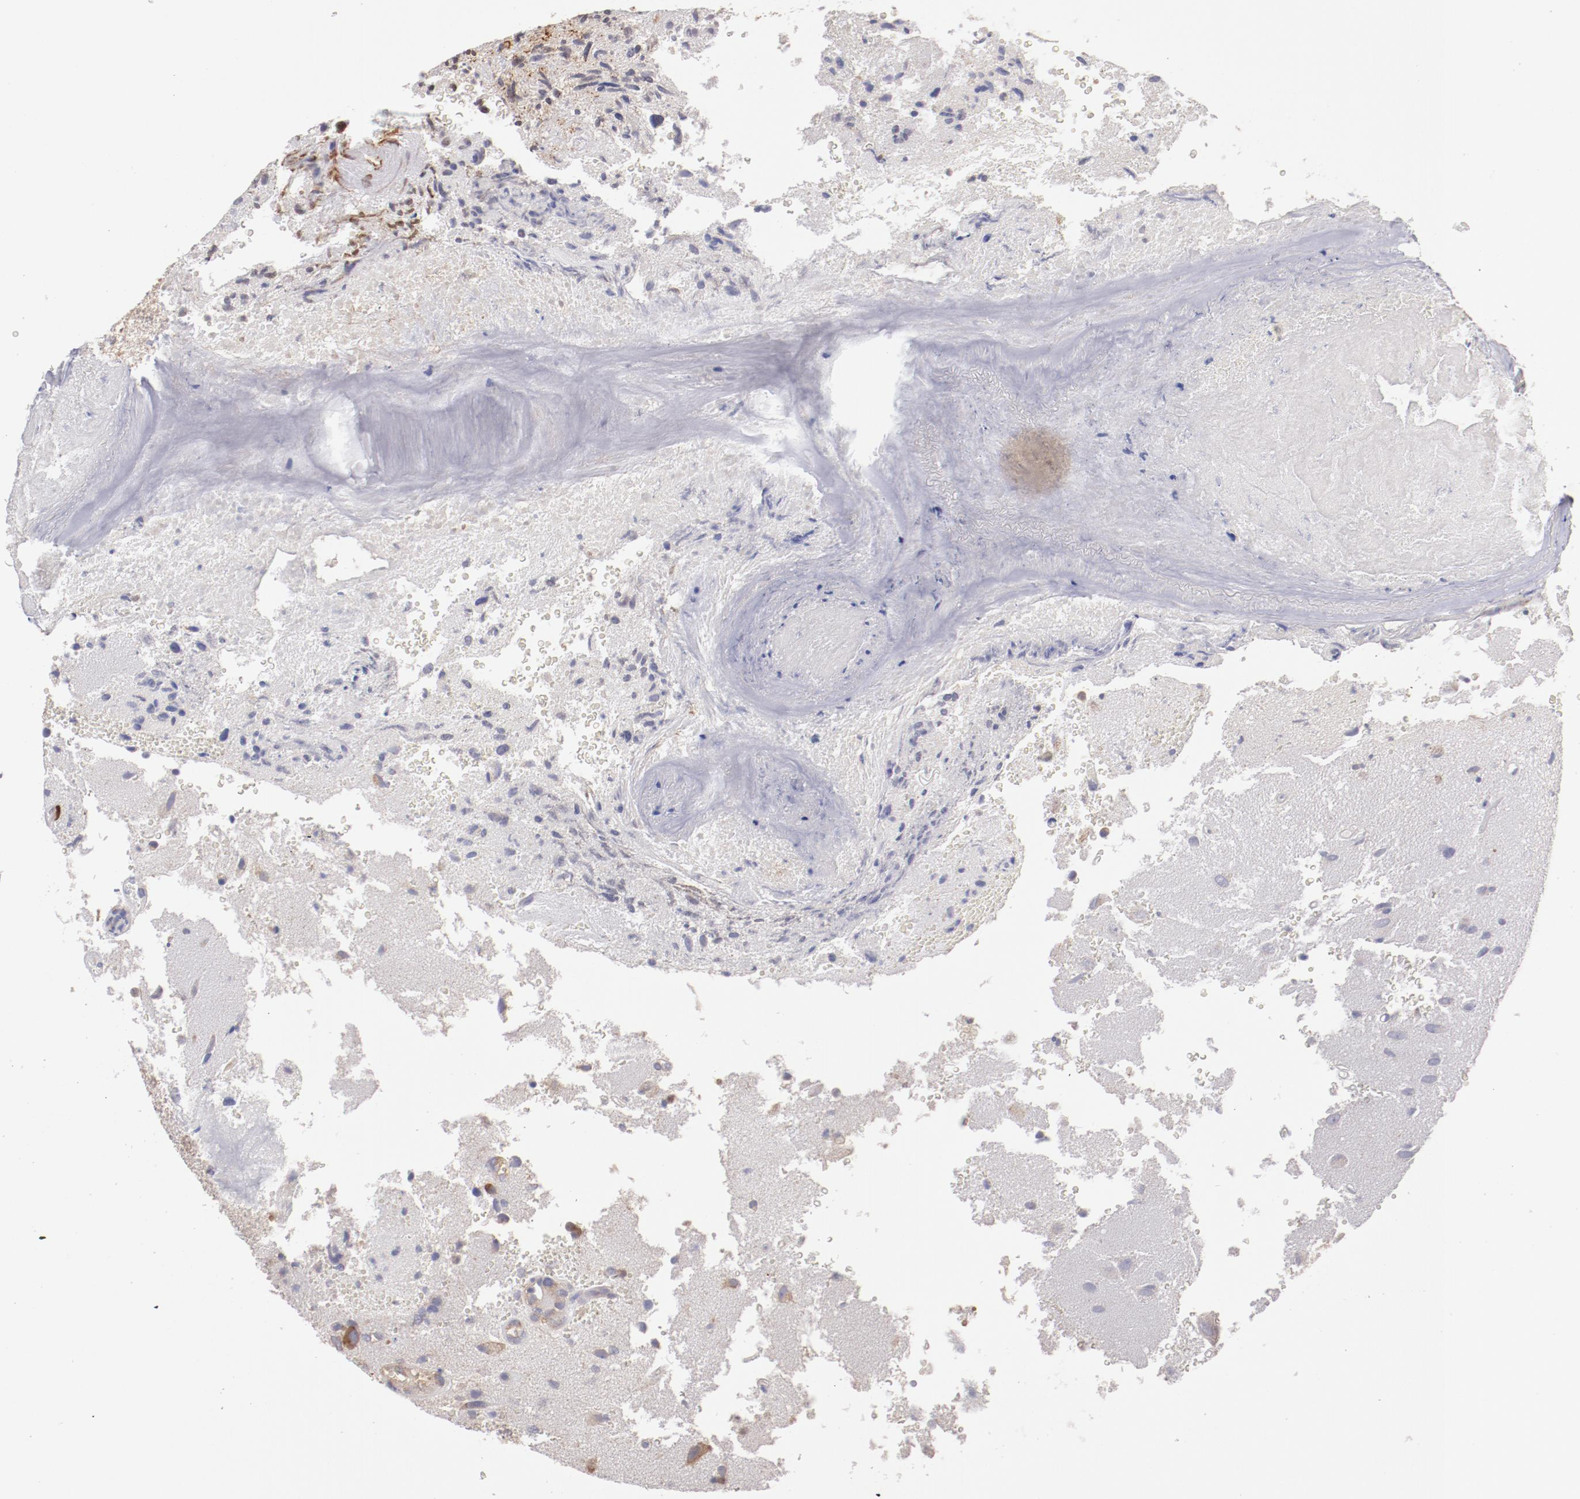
{"staining": {"intensity": "weak", "quantity": "<25%", "location": "cytoplasmic/membranous"}, "tissue": "glioma", "cell_type": "Tumor cells", "image_type": "cancer", "snomed": [{"axis": "morphology", "description": "Normal tissue, NOS"}, {"axis": "morphology", "description": "Glioma, malignant, High grade"}, {"axis": "topography", "description": "Cerebral cortex"}], "caption": "Human glioma stained for a protein using IHC demonstrates no staining in tumor cells.", "gene": "ENTPD5", "patient": {"sex": "male", "age": 75}}